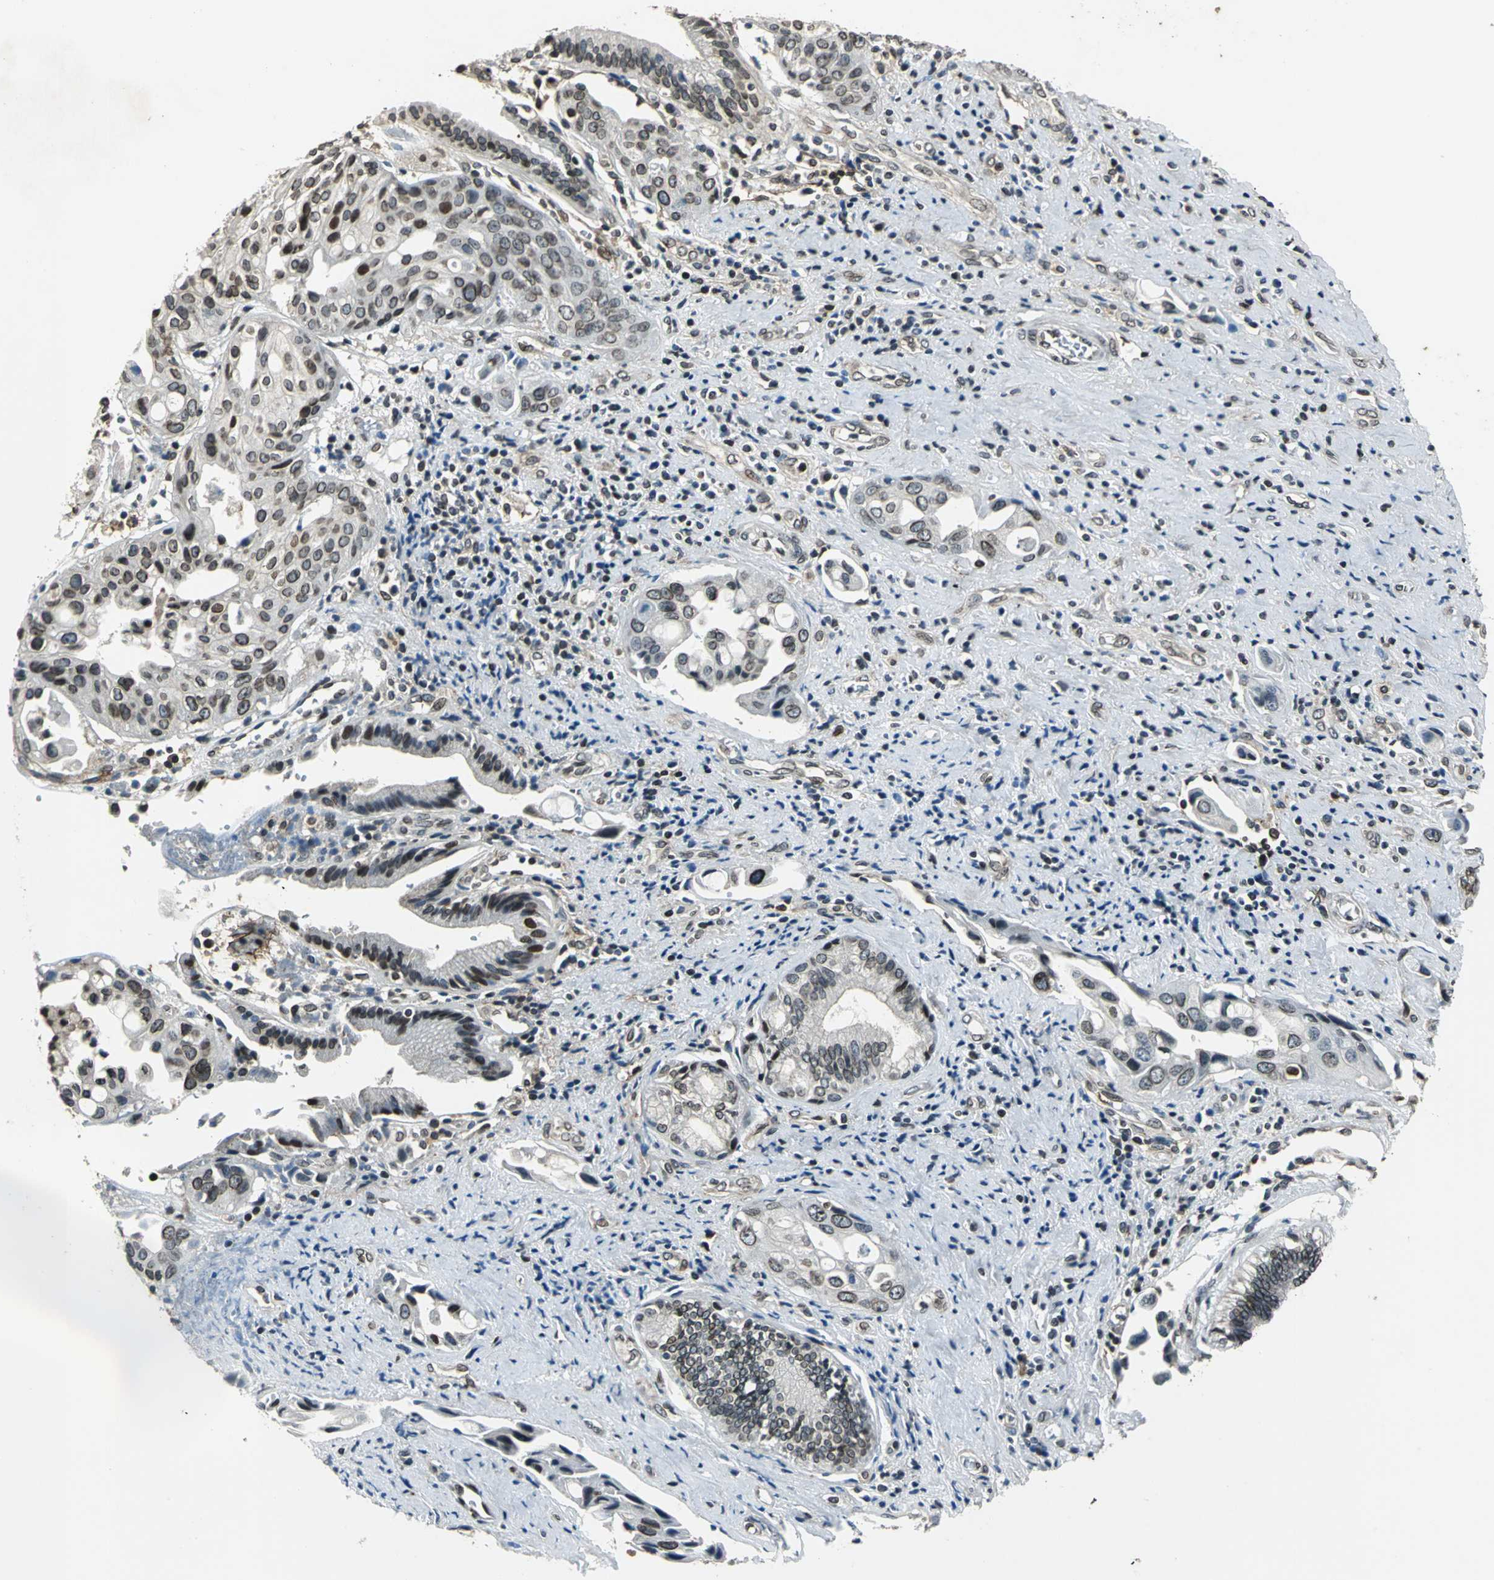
{"staining": {"intensity": "moderate", "quantity": "25%-75%", "location": "cytoplasmic/membranous,nuclear"}, "tissue": "pancreatic cancer", "cell_type": "Tumor cells", "image_type": "cancer", "snomed": [{"axis": "morphology", "description": "Adenocarcinoma, NOS"}, {"axis": "topography", "description": "Pancreas"}], "caption": "Protein analysis of adenocarcinoma (pancreatic) tissue exhibits moderate cytoplasmic/membranous and nuclear positivity in about 25%-75% of tumor cells.", "gene": "BRIP1", "patient": {"sex": "female", "age": 60}}